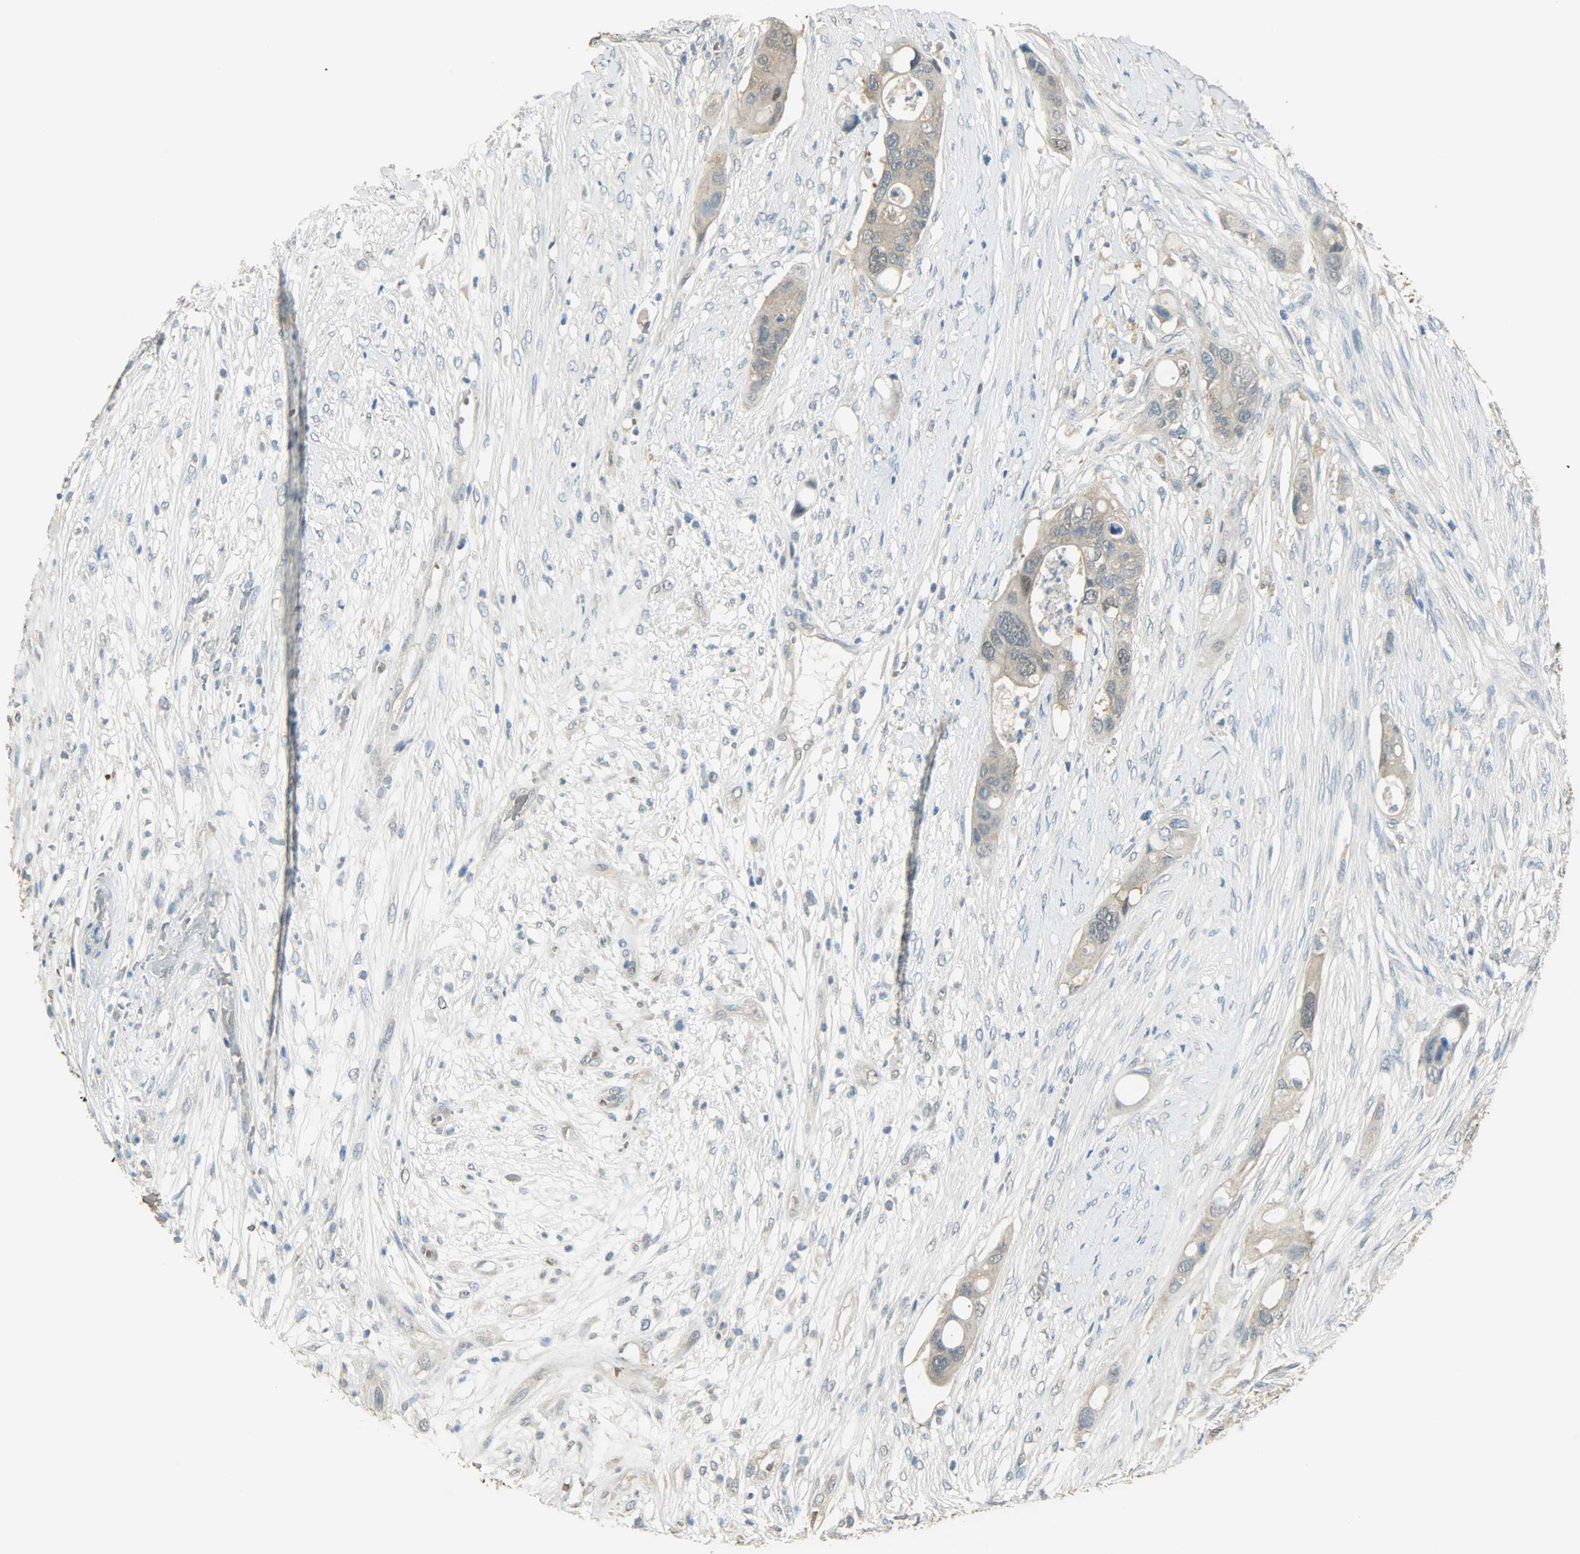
{"staining": {"intensity": "weak", "quantity": "25%-75%", "location": "cytoplasmic/membranous"}, "tissue": "colorectal cancer", "cell_type": "Tumor cells", "image_type": "cancer", "snomed": [{"axis": "morphology", "description": "Adenocarcinoma, NOS"}, {"axis": "topography", "description": "Colon"}], "caption": "Protein staining reveals weak cytoplasmic/membranous staining in approximately 25%-75% of tumor cells in adenocarcinoma (colorectal).", "gene": "PRMT5", "patient": {"sex": "female", "age": 57}}